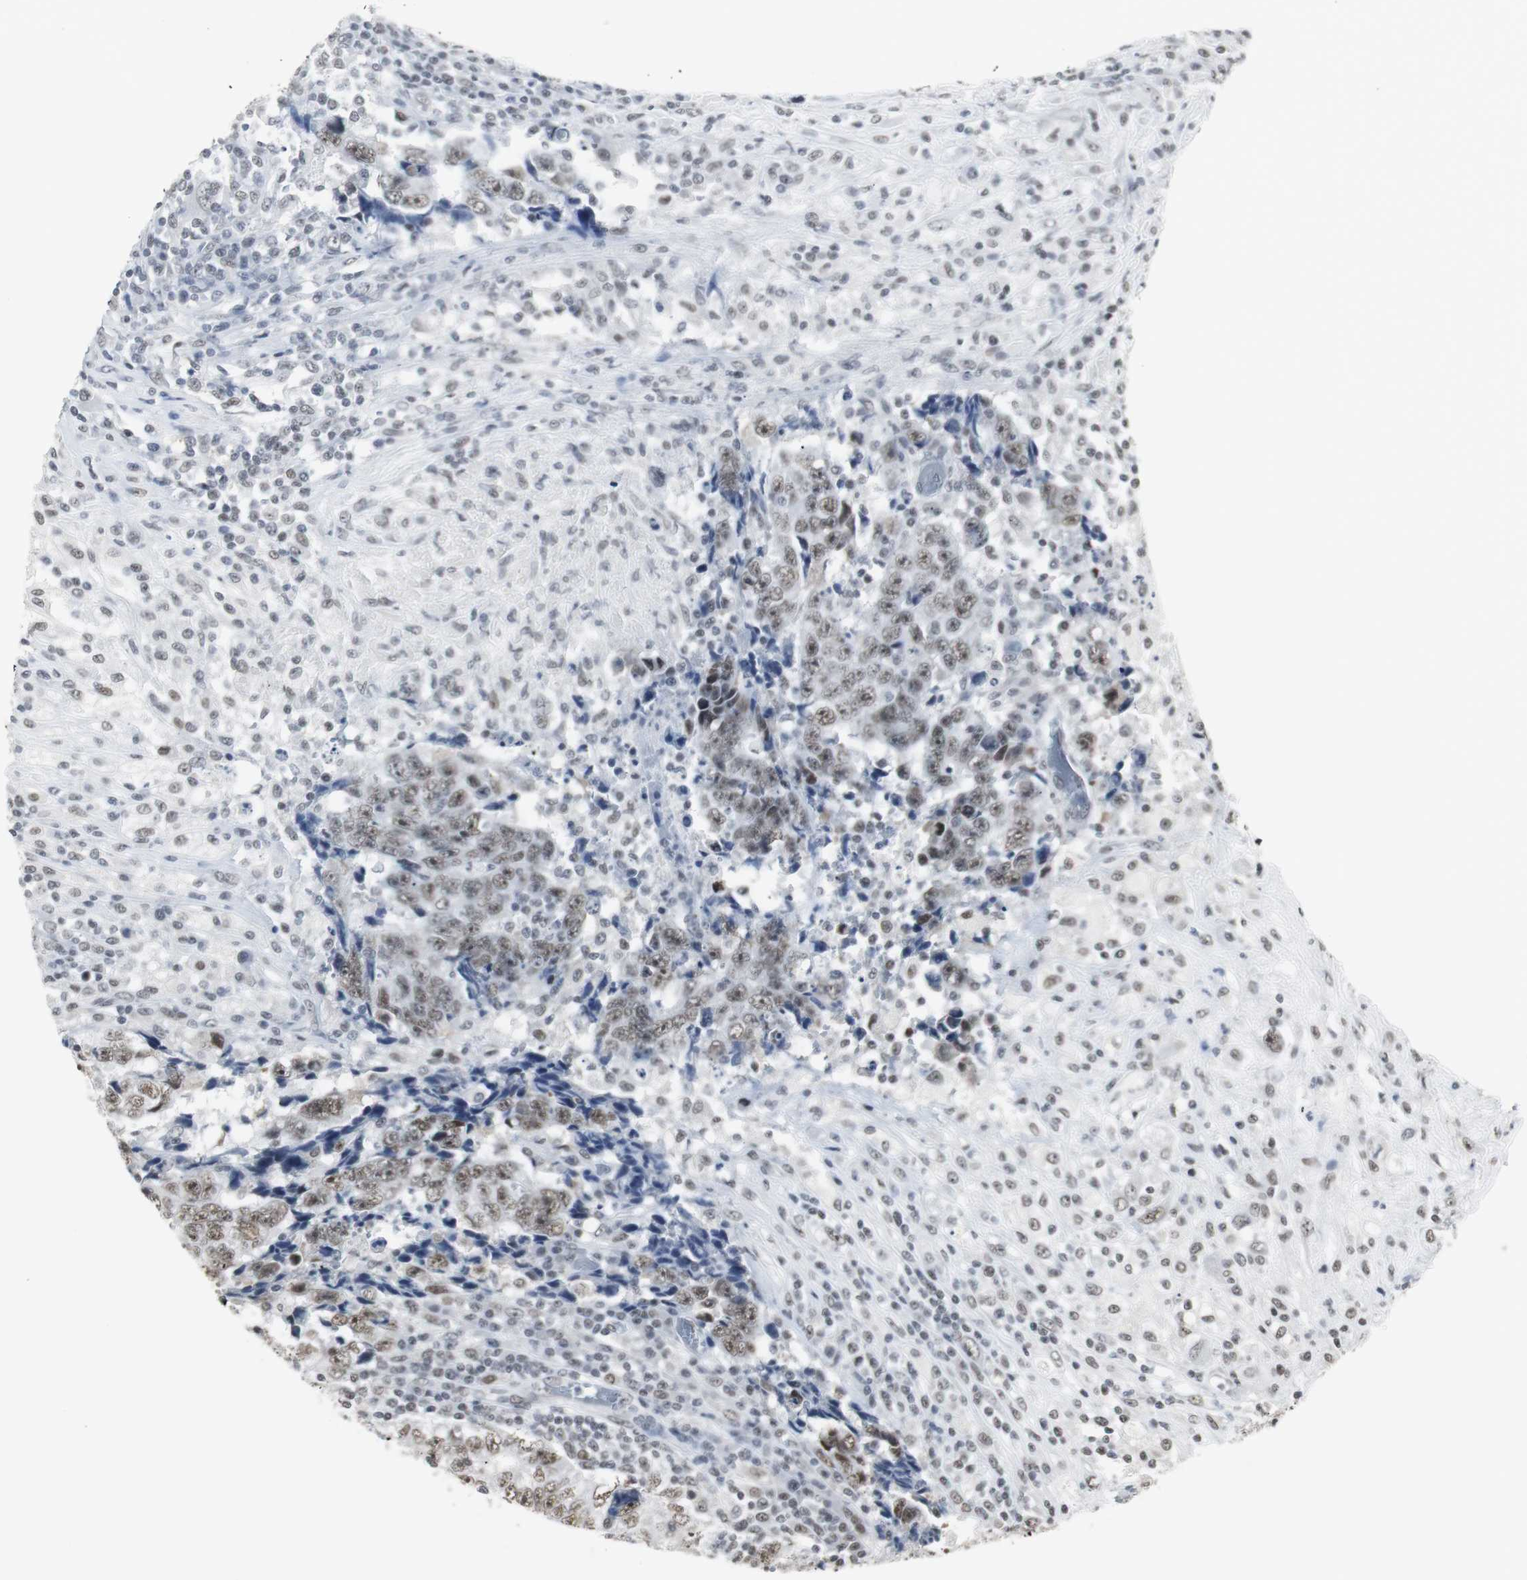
{"staining": {"intensity": "moderate", "quantity": ">75%", "location": "nuclear"}, "tissue": "testis cancer", "cell_type": "Tumor cells", "image_type": "cancer", "snomed": [{"axis": "morphology", "description": "Necrosis, NOS"}, {"axis": "morphology", "description": "Carcinoma, Embryonal, NOS"}, {"axis": "topography", "description": "Testis"}], "caption": "Immunohistochemistry image of testis cancer (embryonal carcinoma) stained for a protein (brown), which displays medium levels of moderate nuclear positivity in approximately >75% of tumor cells.", "gene": "PARN", "patient": {"sex": "male", "age": 19}}